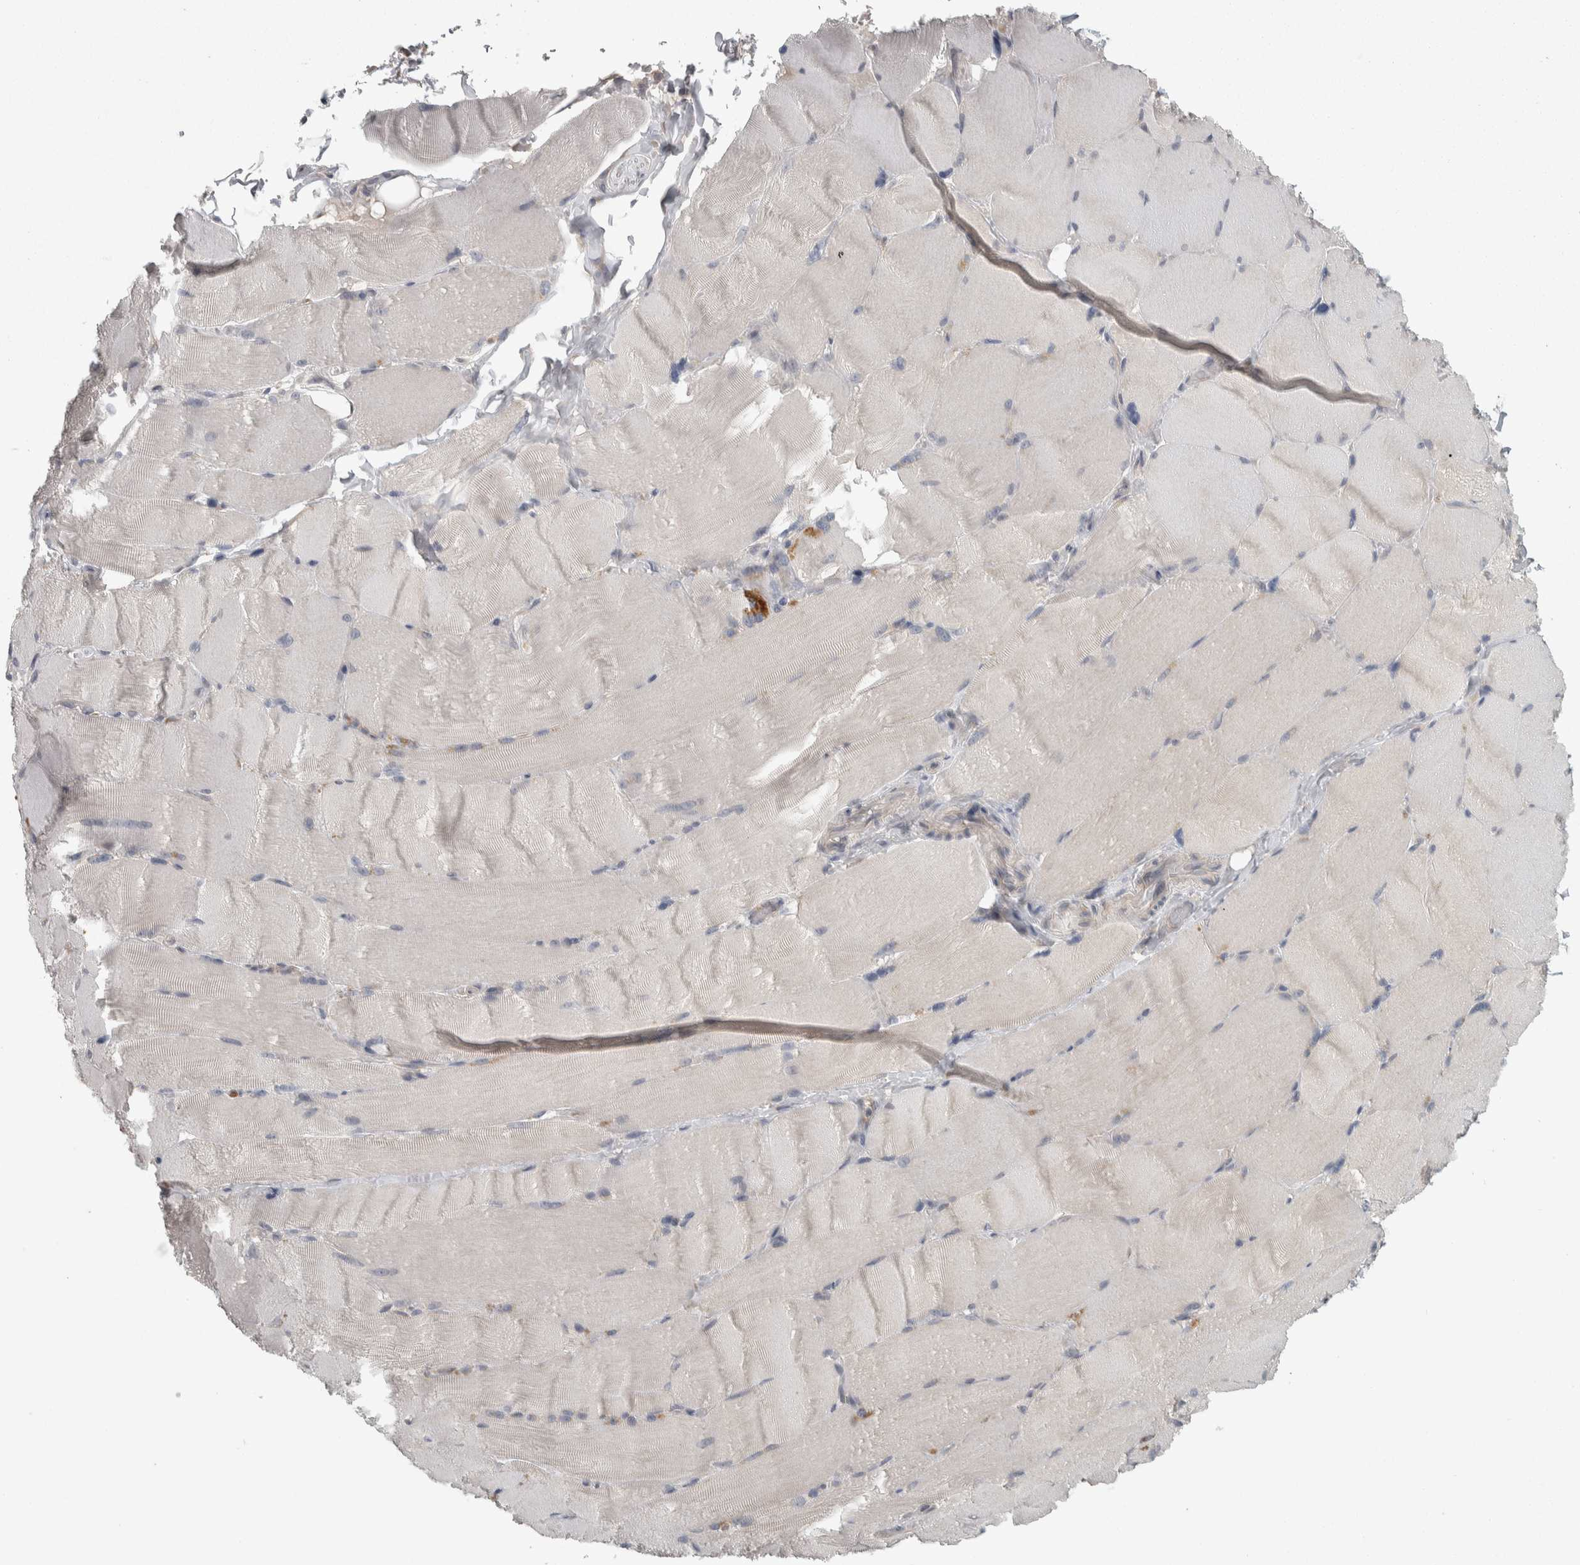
{"staining": {"intensity": "weak", "quantity": "<25%", "location": "cytoplasmic/membranous"}, "tissue": "skeletal muscle", "cell_type": "Myocytes", "image_type": "normal", "snomed": [{"axis": "morphology", "description": "Normal tissue, NOS"}, {"axis": "topography", "description": "Skin"}, {"axis": "topography", "description": "Skeletal muscle"}], "caption": "Immunohistochemical staining of normal human skeletal muscle exhibits no significant positivity in myocytes.", "gene": "SRP68", "patient": {"sex": "male", "age": 83}}